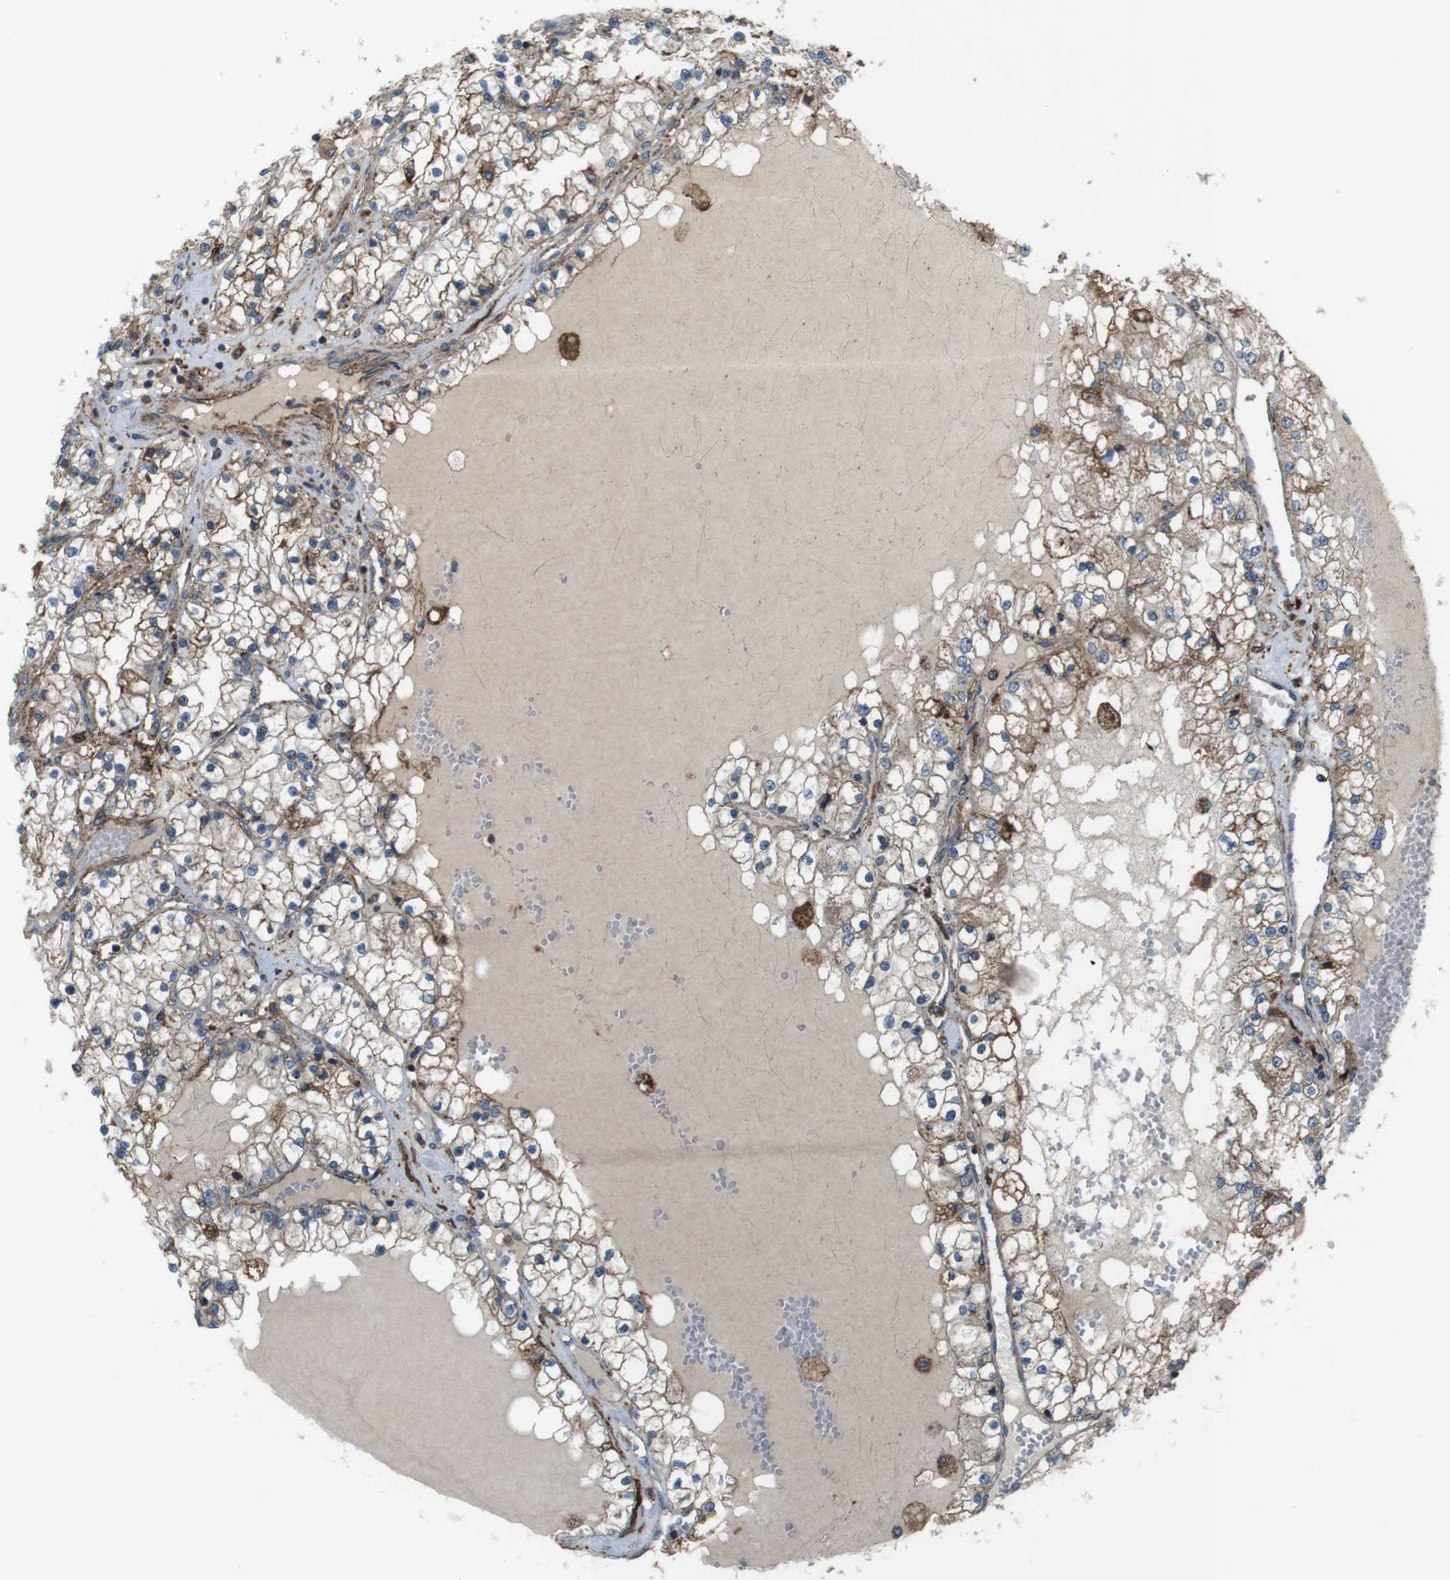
{"staining": {"intensity": "moderate", "quantity": ">75%", "location": "cytoplasmic/membranous"}, "tissue": "renal cancer", "cell_type": "Tumor cells", "image_type": "cancer", "snomed": [{"axis": "morphology", "description": "Adenocarcinoma, NOS"}, {"axis": "topography", "description": "Kidney"}], "caption": "Protein expression analysis of renal cancer (adenocarcinoma) demonstrates moderate cytoplasmic/membranous staining in about >75% of tumor cells. (DAB IHC, brown staining for protein, blue staining for nuclei).", "gene": "DDAH2", "patient": {"sex": "male", "age": 68}}